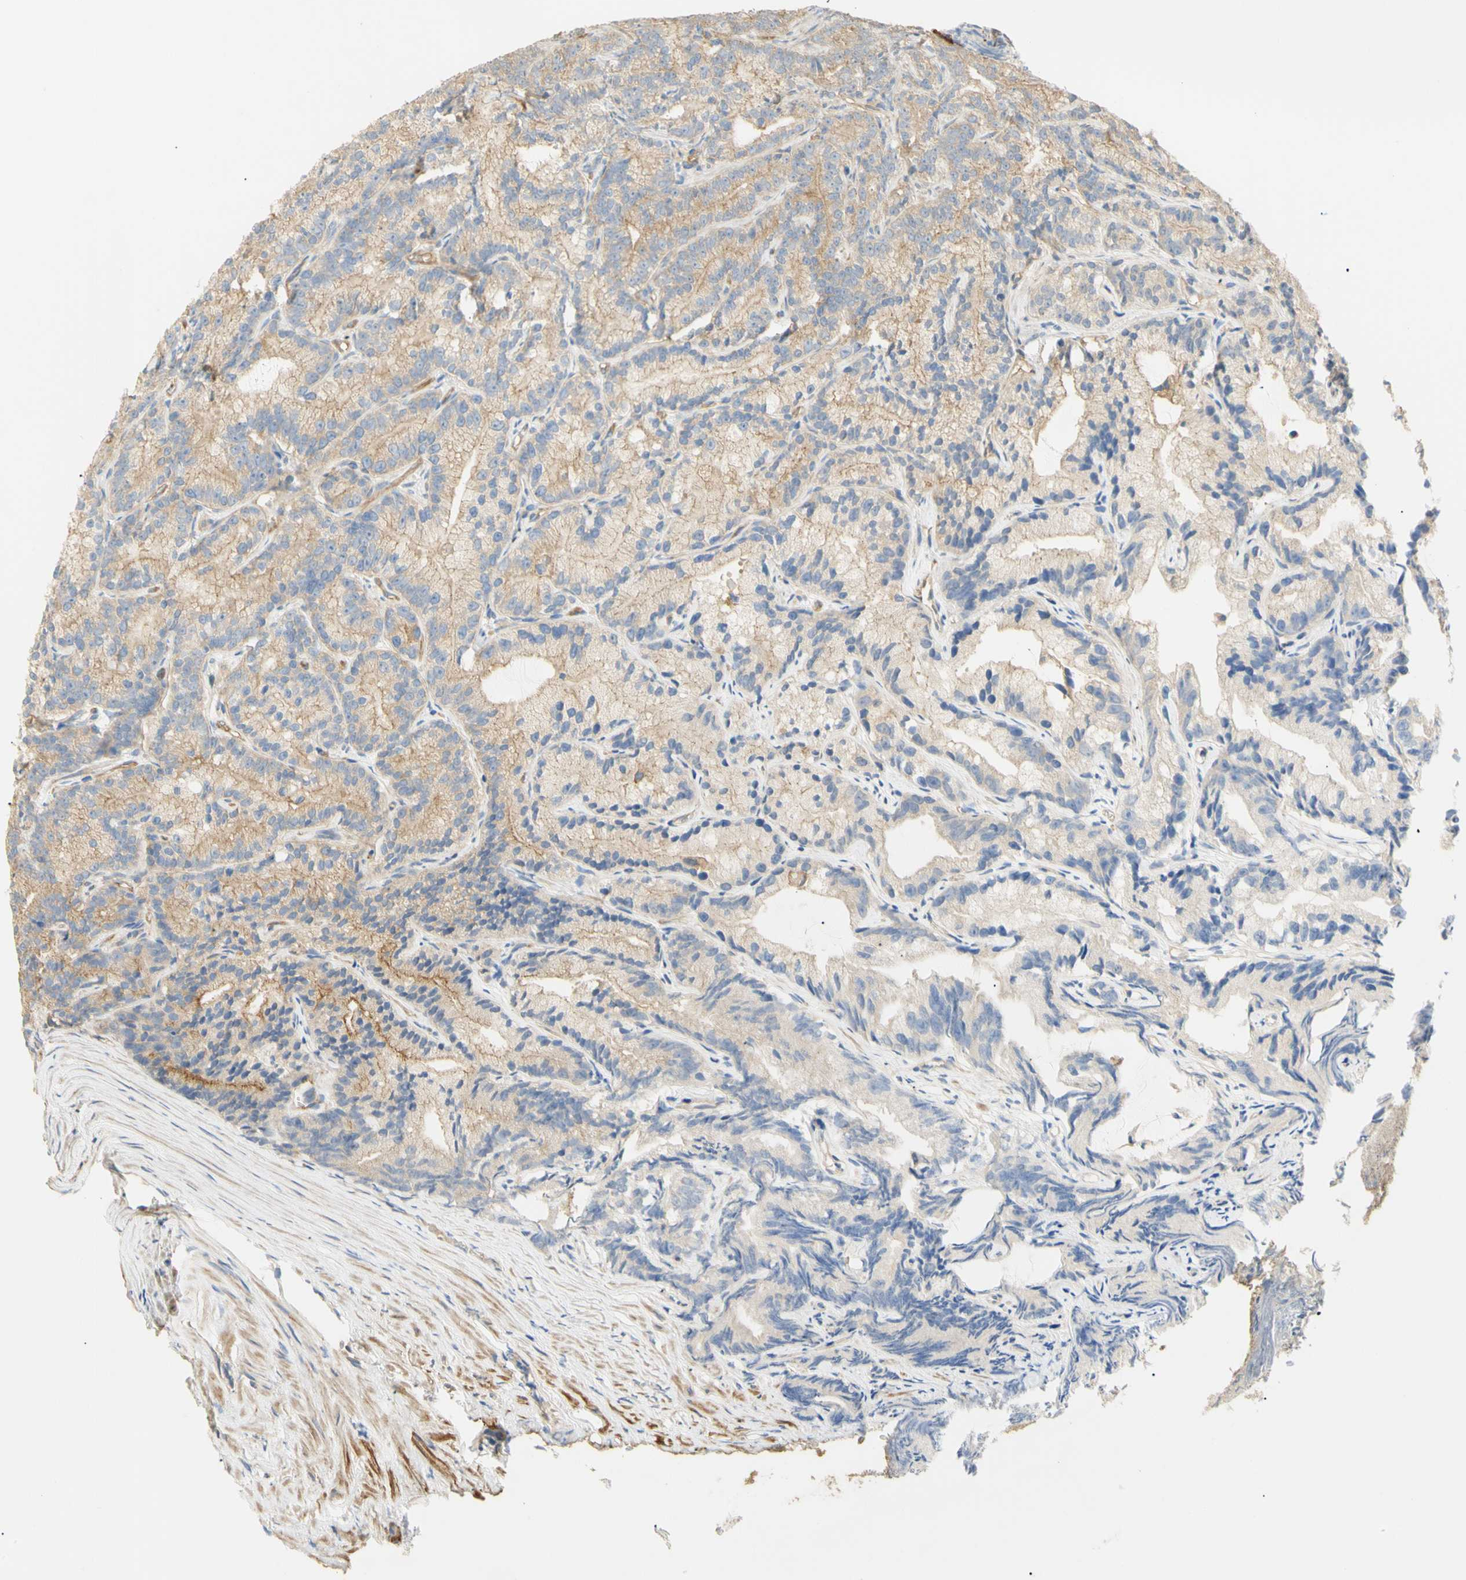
{"staining": {"intensity": "moderate", "quantity": "25%-75%", "location": "cytoplasmic/membranous"}, "tissue": "prostate cancer", "cell_type": "Tumor cells", "image_type": "cancer", "snomed": [{"axis": "morphology", "description": "Adenocarcinoma, Low grade"}, {"axis": "topography", "description": "Prostate"}], "caption": "Prostate cancer (adenocarcinoma (low-grade)) tissue exhibits moderate cytoplasmic/membranous staining in about 25%-75% of tumor cells, visualized by immunohistochemistry.", "gene": "KCNE4", "patient": {"sex": "male", "age": 89}}